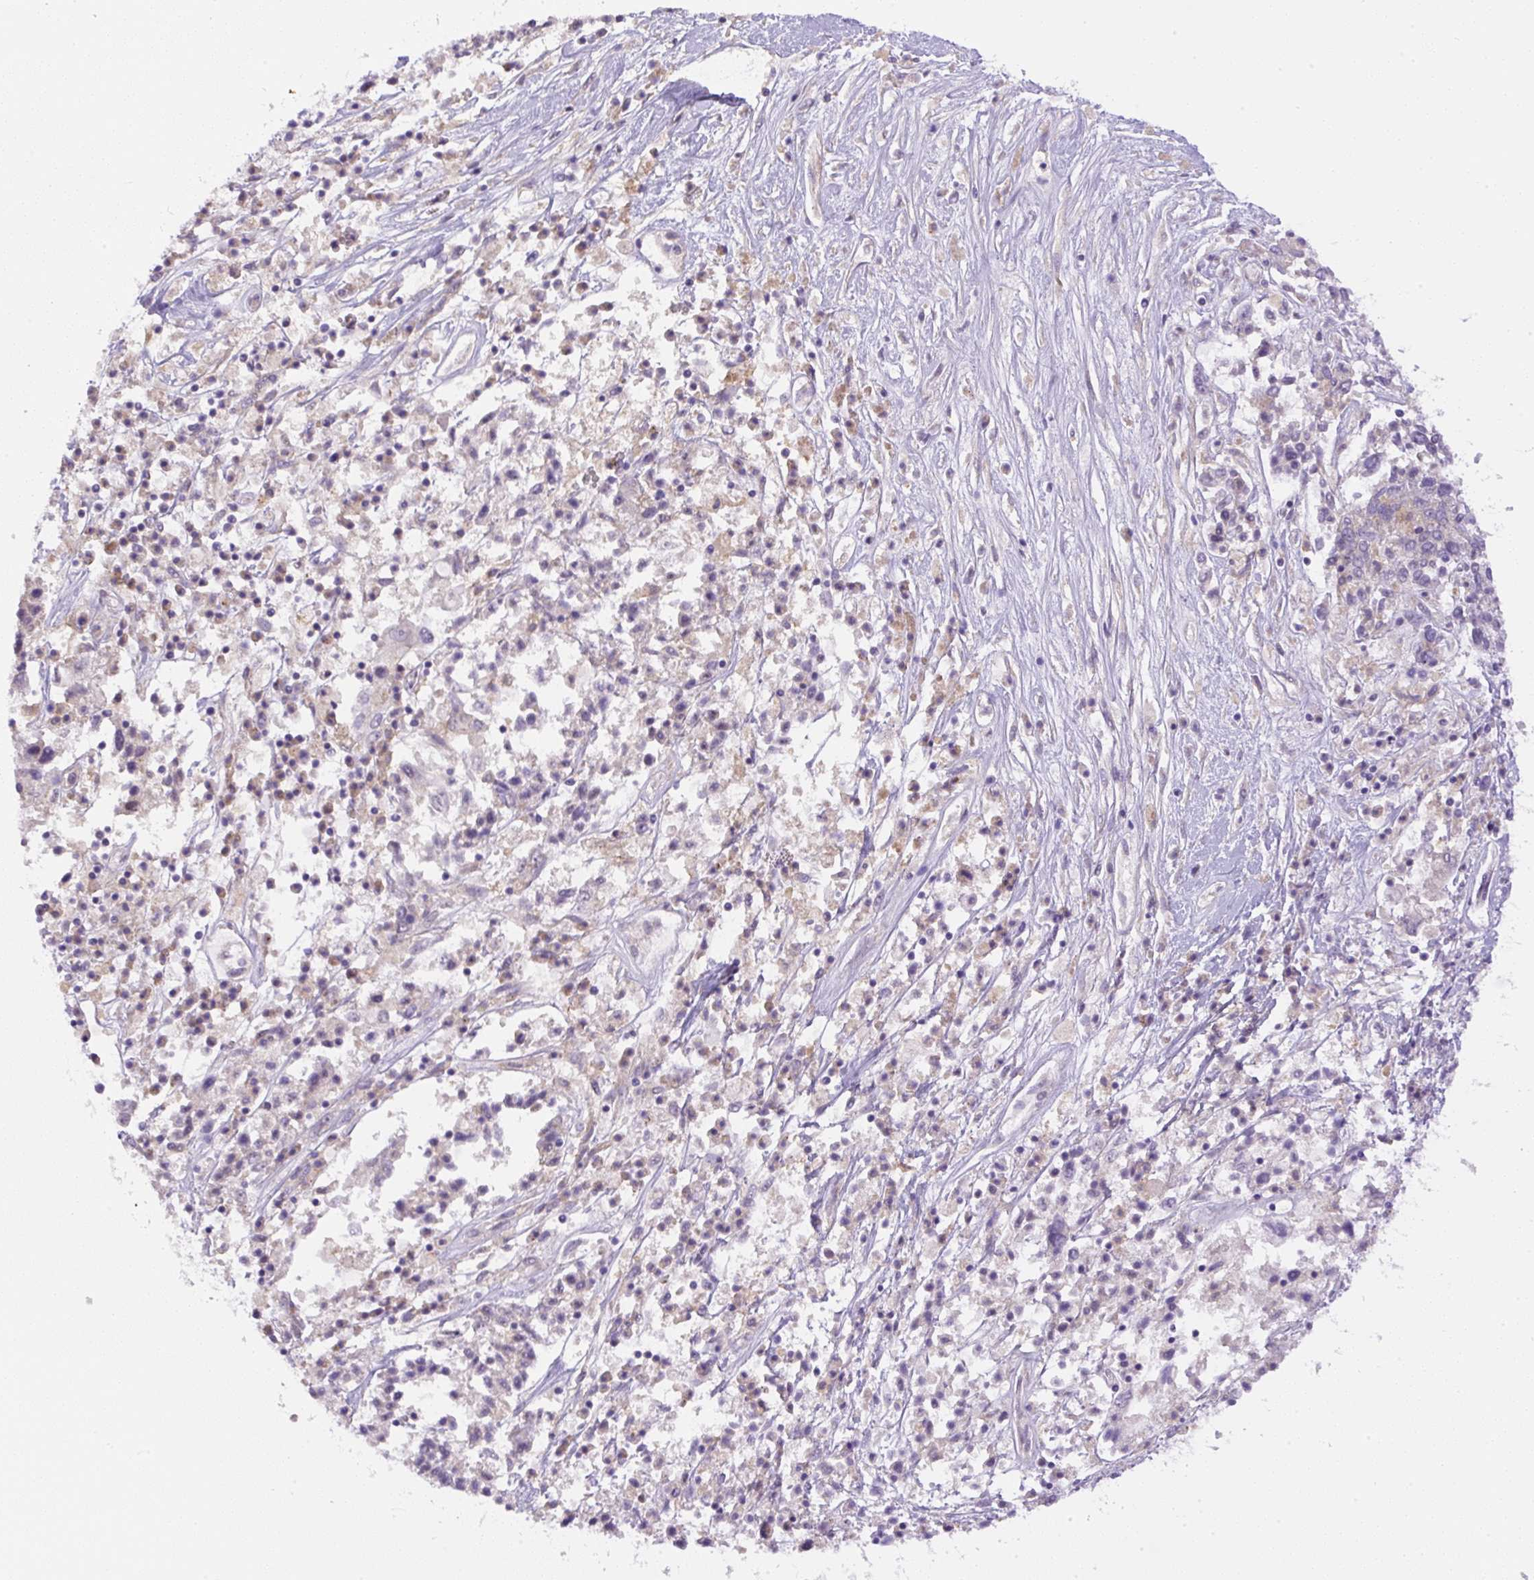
{"staining": {"intensity": "negative", "quantity": "none", "location": "none"}, "tissue": "ovarian cancer", "cell_type": "Tumor cells", "image_type": "cancer", "snomed": [{"axis": "morphology", "description": "Carcinoma, endometroid"}, {"axis": "topography", "description": "Ovary"}], "caption": "Tumor cells are negative for brown protein staining in endometroid carcinoma (ovarian).", "gene": "DAPK1", "patient": {"sex": "female", "age": 62}}